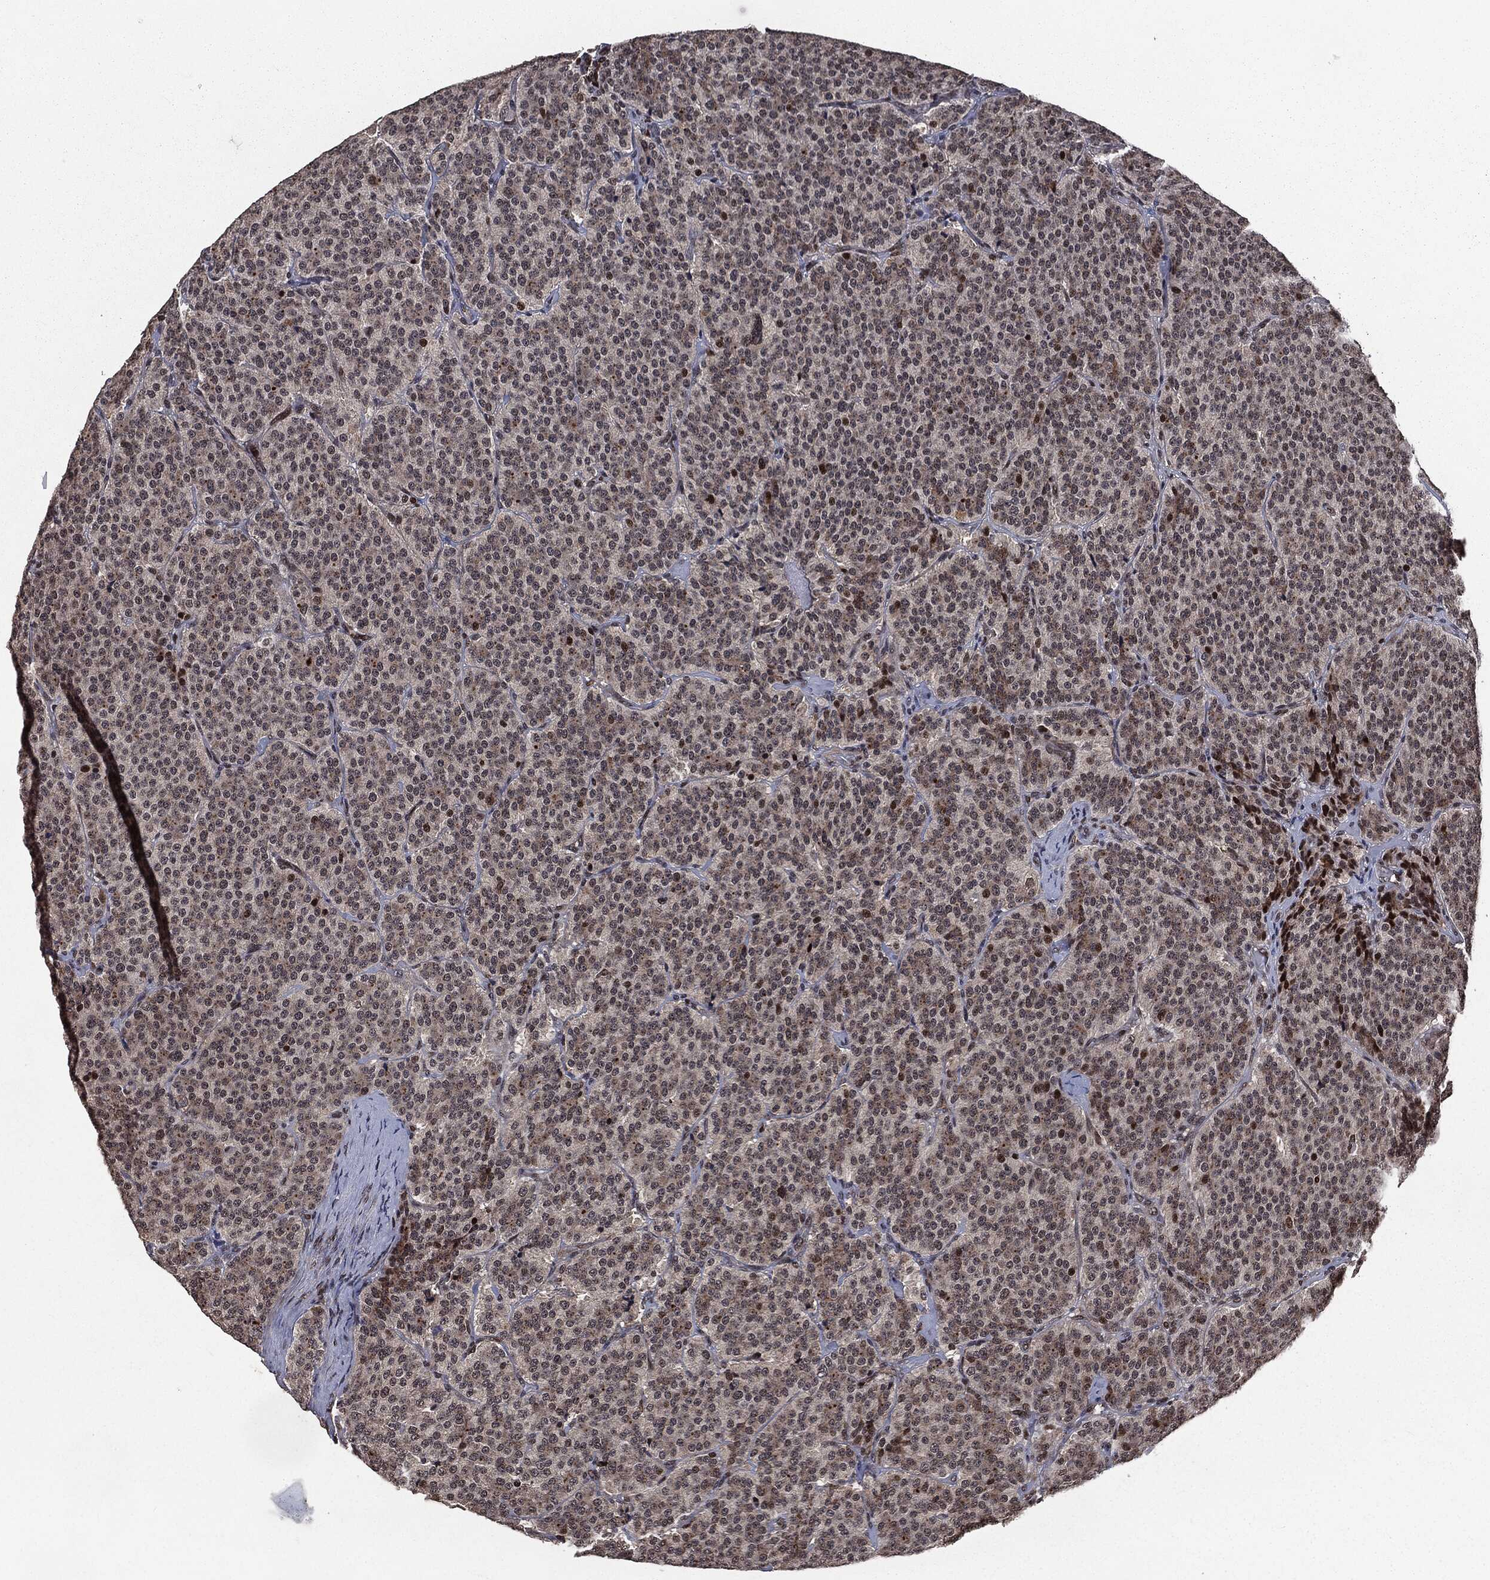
{"staining": {"intensity": "strong", "quantity": "<25%", "location": "nuclear"}, "tissue": "carcinoid", "cell_type": "Tumor cells", "image_type": "cancer", "snomed": [{"axis": "morphology", "description": "Carcinoid, malignant, NOS"}, {"axis": "topography", "description": "Small intestine"}], "caption": "Brown immunohistochemical staining in human carcinoid (malignant) exhibits strong nuclear expression in about <25% of tumor cells. The protein of interest is stained brown, and the nuclei are stained in blue (DAB (3,3'-diaminobenzidine) IHC with brightfield microscopy, high magnification).", "gene": "DVL2", "patient": {"sex": "female", "age": 58}}